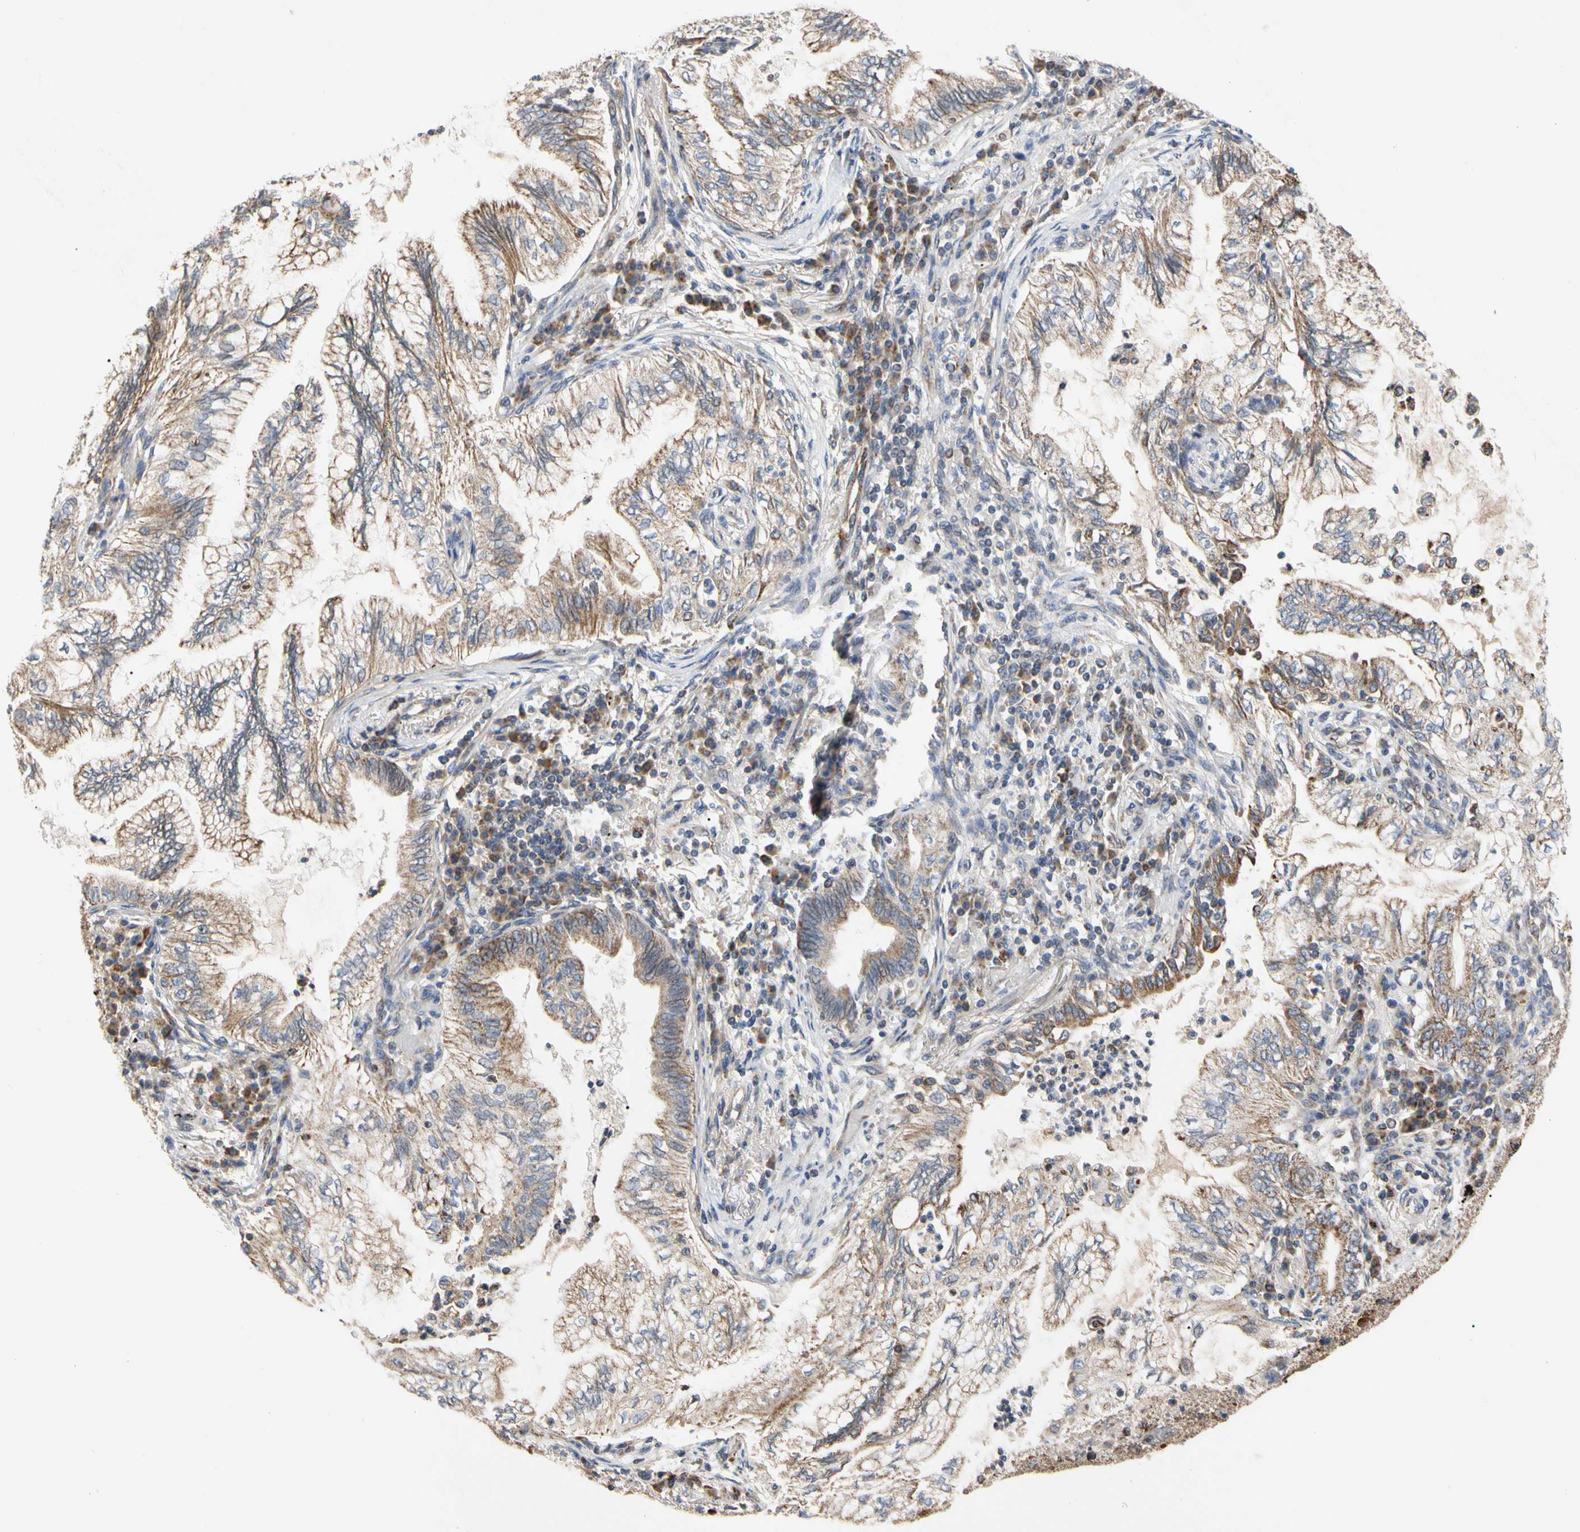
{"staining": {"intensity": "moderate", "quantity": "25%-75%", "location": "cytoplasmic/membranous"}, "tissue": "lung cancer", "cell_type": "Tumor cells", "image_type": "cancer", "snomed": [{"axis": "morphology", "description": "Normal tissue, NOS"}, {"axis": "morphology", "description": "Adenocarcinoma, NOS"}, {"axis": "topography", "description": "Bronchus"}, {"axis": "topography", "description": "Lung"}], "caption": "Moderate cytoplasmic/membranous protein expression is seen in about 25%-75% of tumor cells in adenocarcinoma (lung).", "gene": "GPD2", "patient": {"sex": "female", "age": 70}}